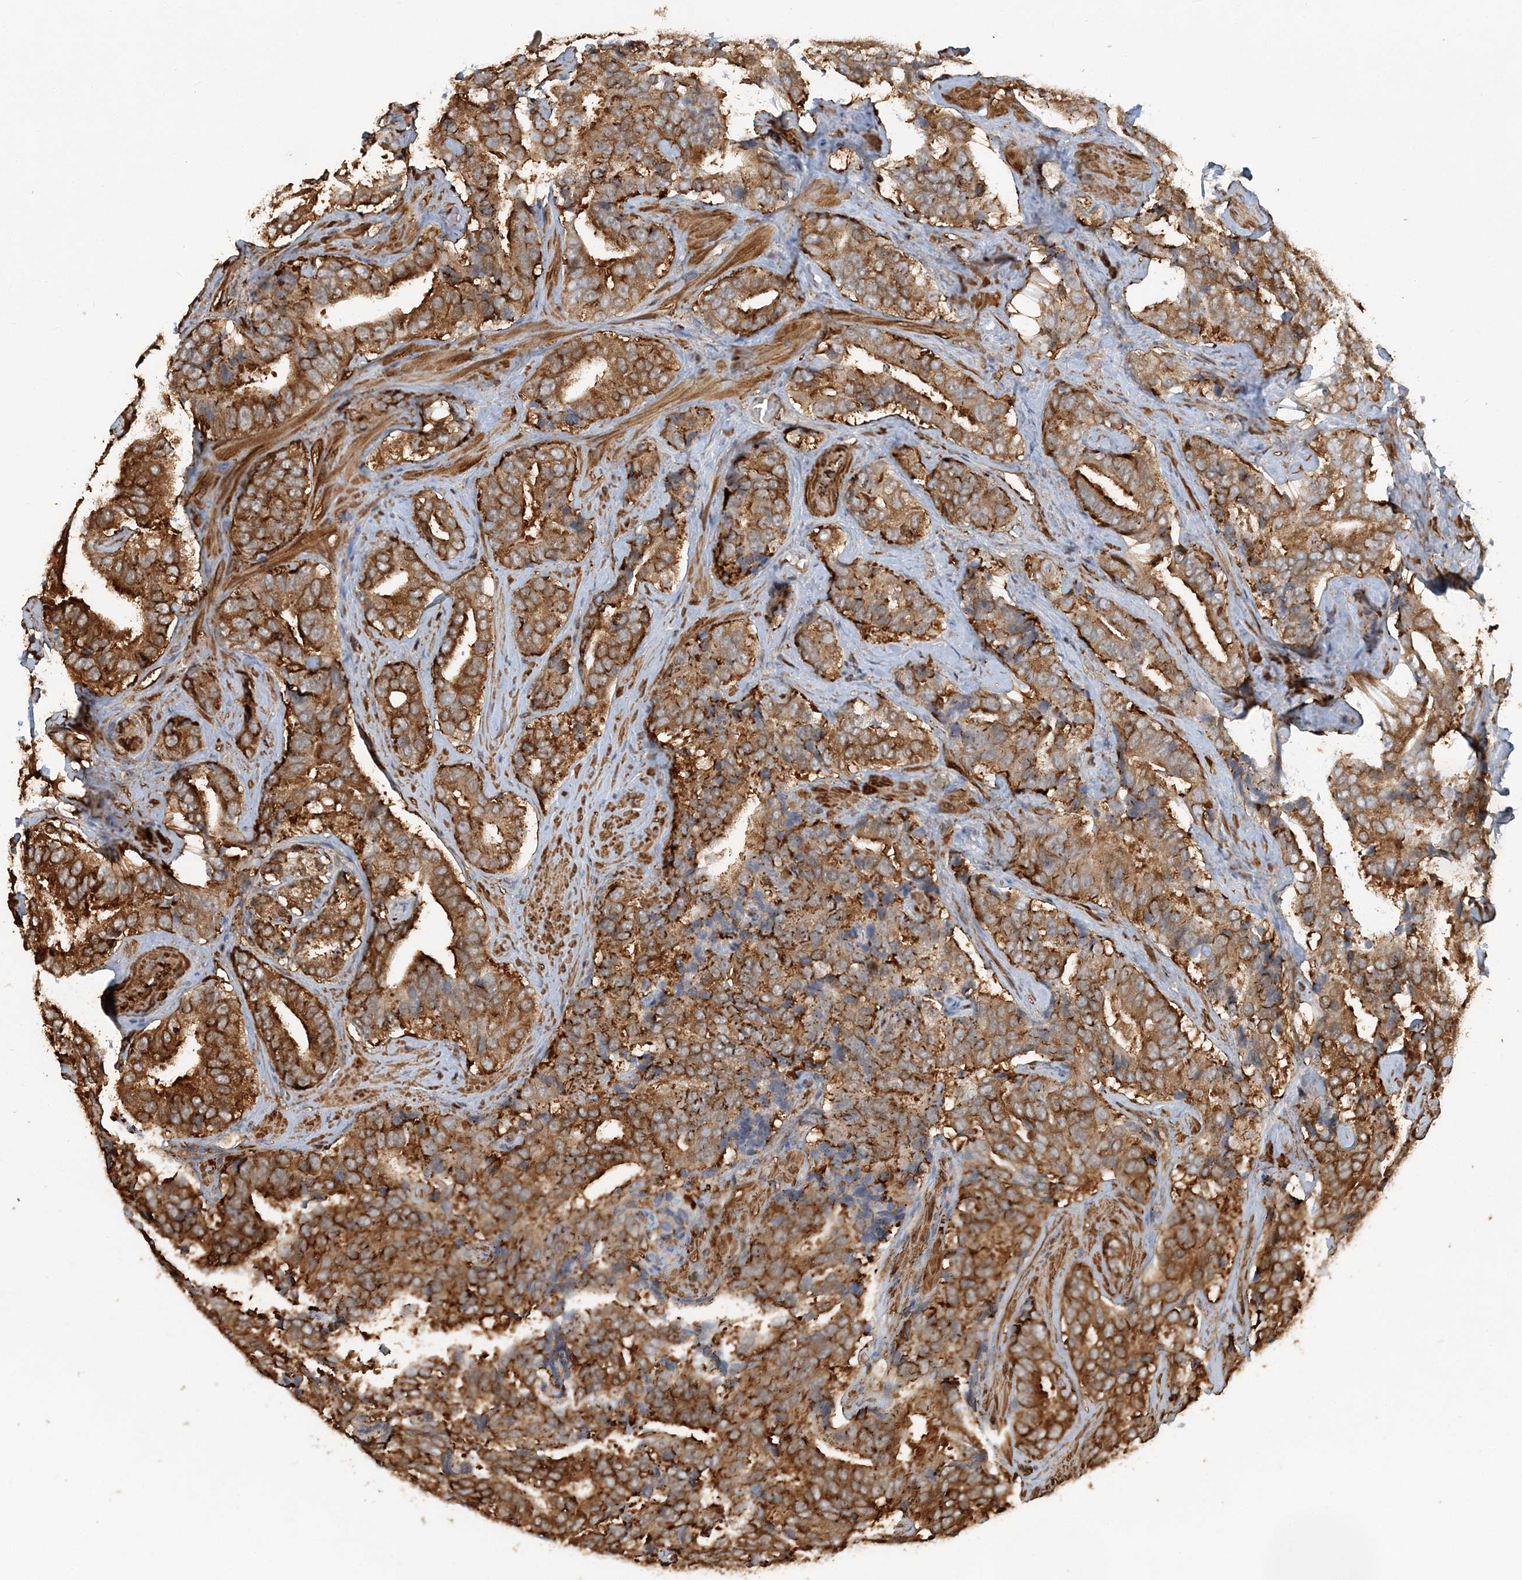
{"staining": {"intensity": "strong", "quantity": ">75%", "location": "cytoplasmic/membranous"}, "tissue": "prostate cancer", "cell_type": "Tumor cells", "image_type": "cancer", "snomed": [{"axis": "morphology", "description": "Adenocarcinoma, High grade"}, {"axis": "topography", "description": "Prostate"}], "caption": "IHC of prostate cancer demonstrates high levels of strong cytoplasmic/membranous expression in about >75% of tumor cells.", "gene": "DSTN", "patient": {"sex": "male", "age": 60}}